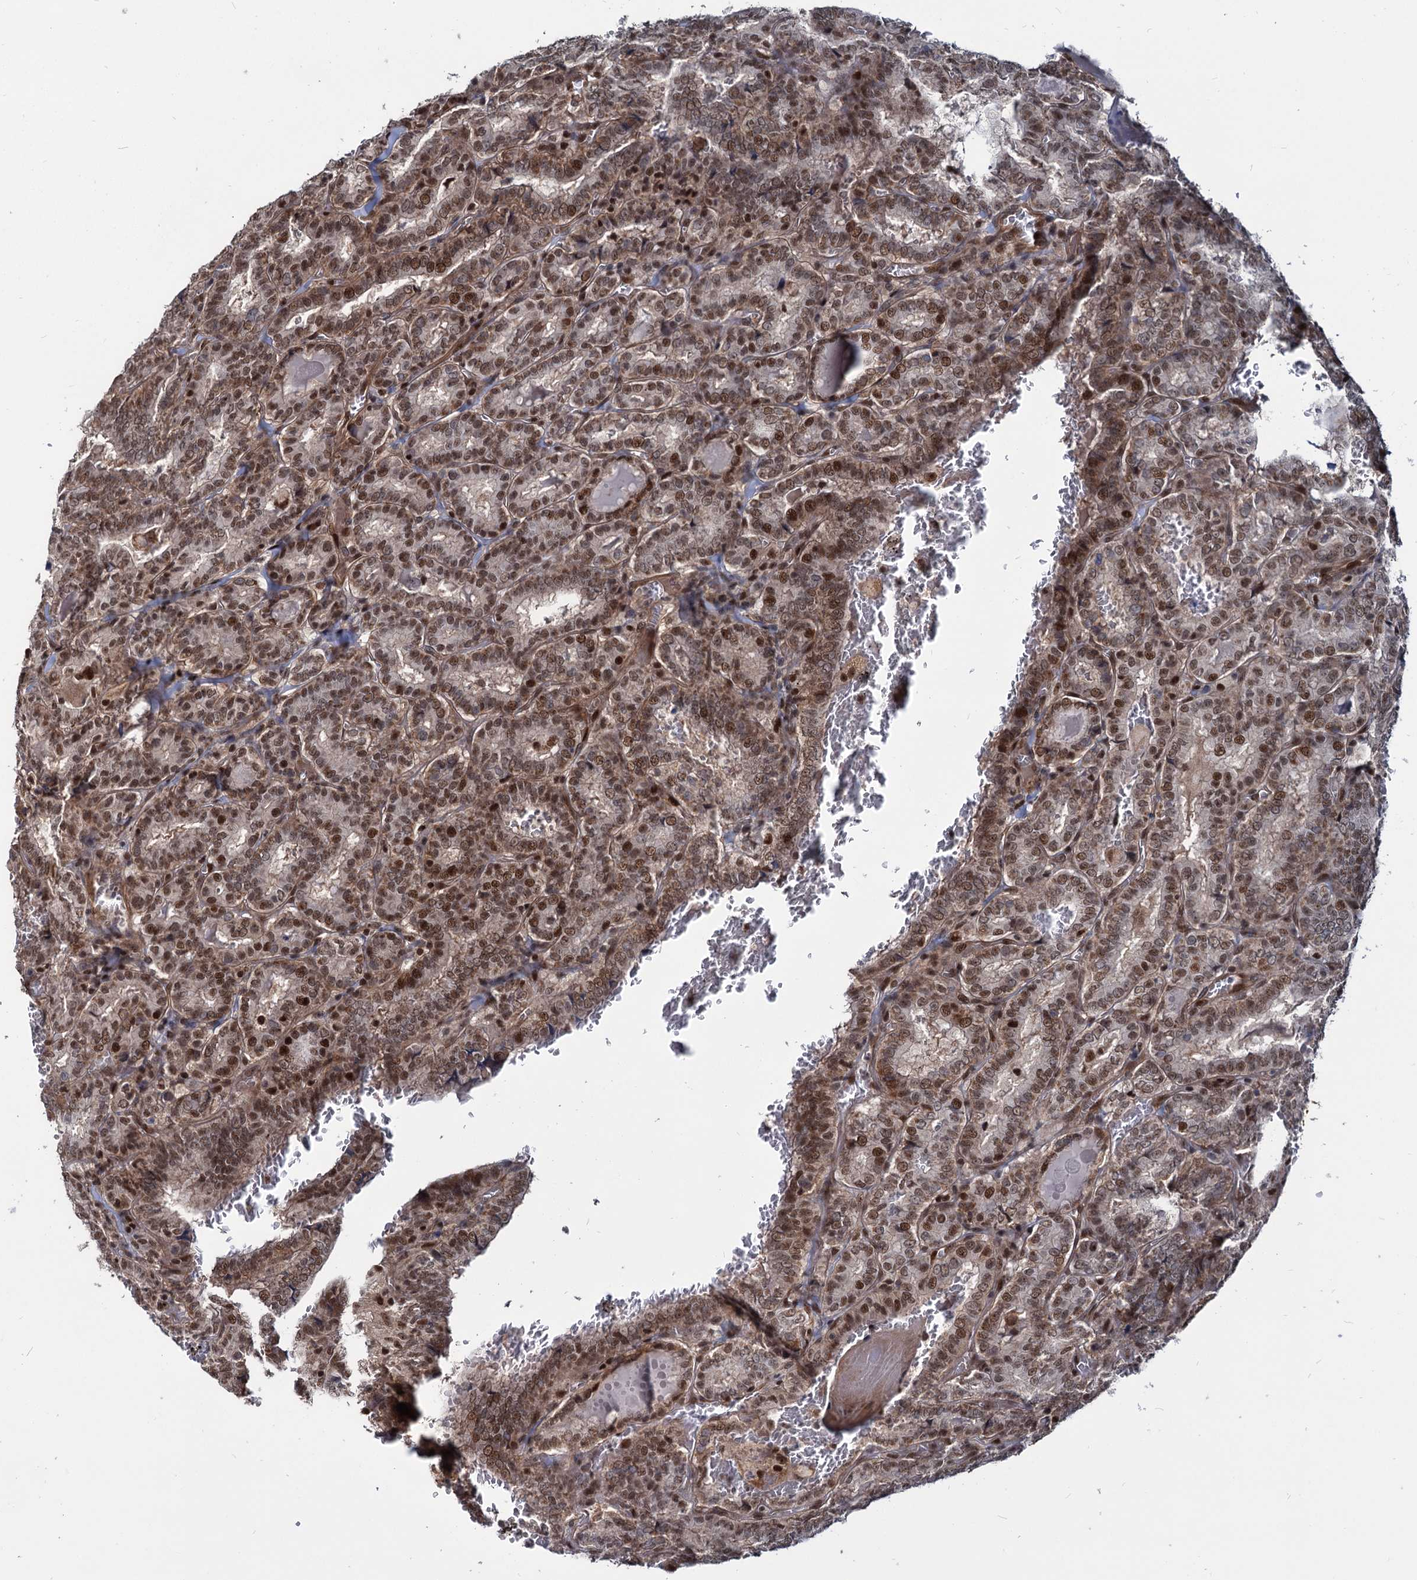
{"staining": {"intensity": "moderate", "quantity": ">75%", "location": "nuclear"}, "tissue": "thyroid cancer", "cell_type": "Tumor cells", "image_type": "cancer", "snomed": [{"axis": "morphology", "description": "Papillary adenocarcinoma, NOS"}, {"axis": "topography", "description": "Thyroid gland"}], "caption": "Protein staining exhibits moderate nuclear staining in approximately >75% of tumor cells in thyroid cancer.", "gene": "UBLCP1", "patient": {"sex": "female", "age": 72}}